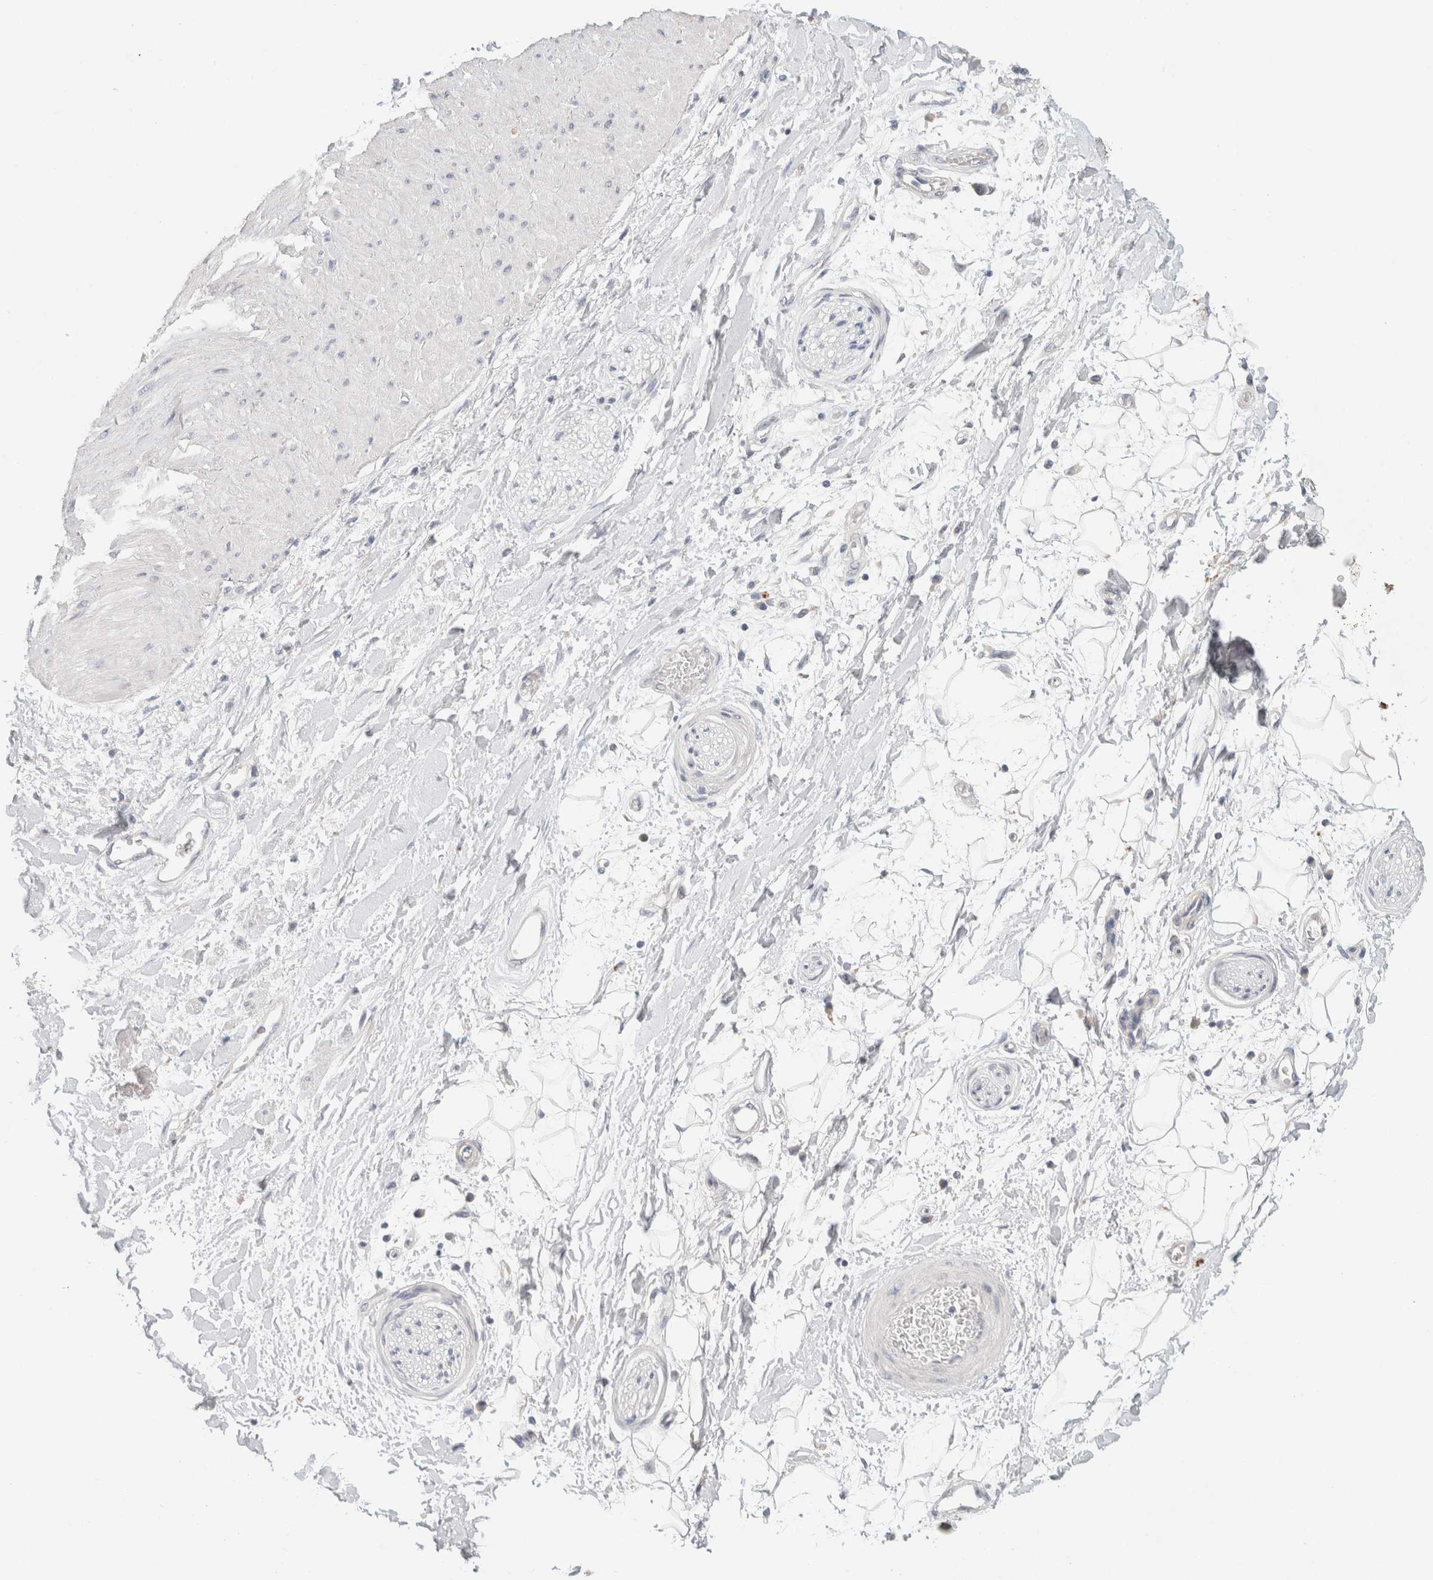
{"staining": {"intensity": "negative", "quantity": "none", "location": "none"}, "tissue": "adipose tissue", "cell_type": "Adipocytes", "image_type": "normal", "snomed": [{"axis": "morphology", "description": "Normal tissue, NOS"}, {"axis": "topography", "description": "Soft tissue"}], "caption": "IHC photomicrograph of normal adipose tissue: human adipose tissue stained with DAB displays no significant protein positivity in adipocytes.", "gene": "MPP2", "patient": {"sex": "male", "age": 72}}